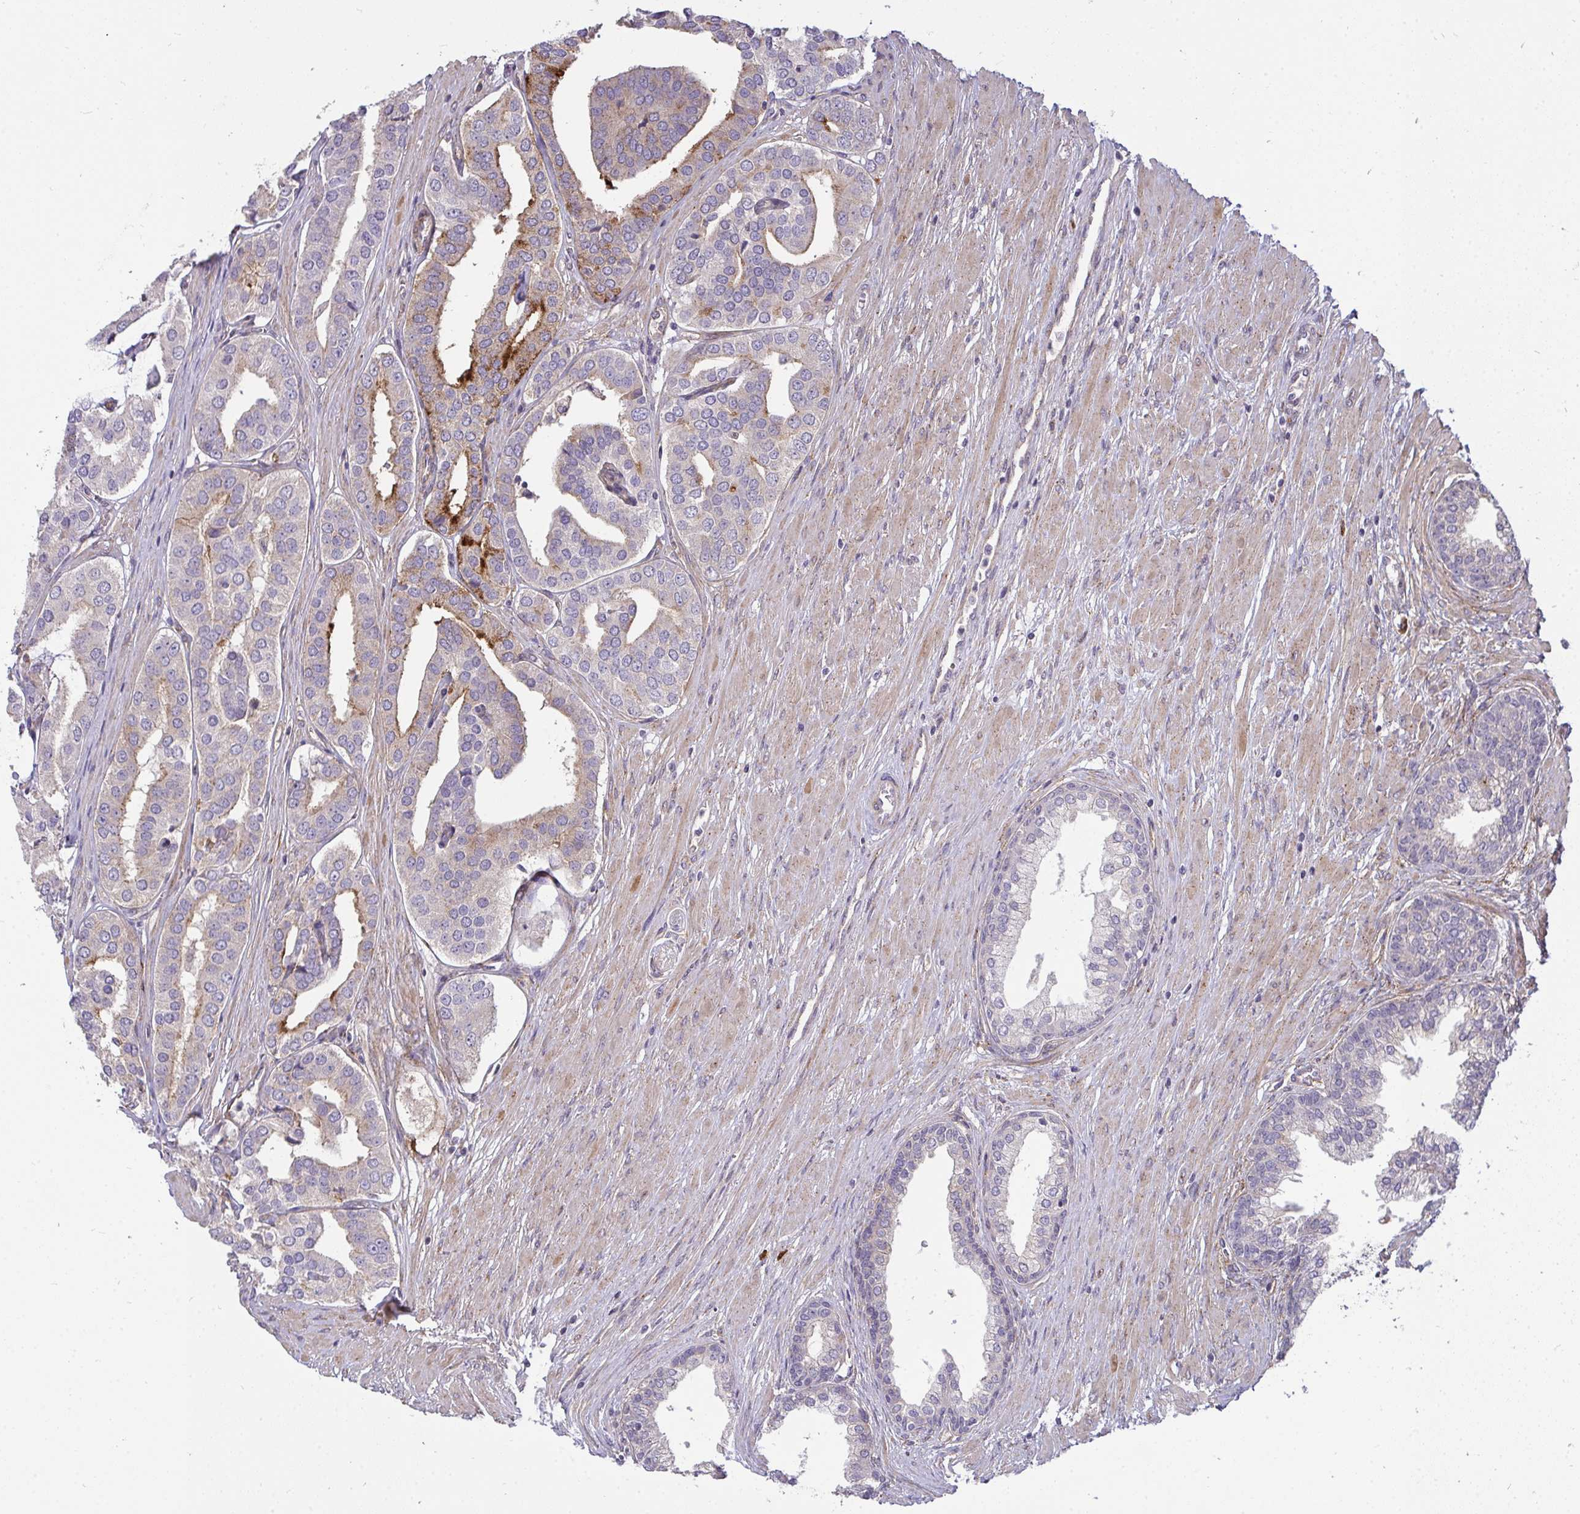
{"staining": {"intensity": "moderate", "quantity": "<25%", "location": "cytoplasmic/membranous"}, "tissue": "prostate cancer", "cell_type": "Tumor cells", "image_type": "cancer", "snomed": [{"axis": "morphology", "description": "Adenocarcinoma, High grade"}, {"axis": "topography", "description": "Prostate"}], "caption": "Immunohistochemistry (IHC) histopathology image of human prostate cancer stained for a protein (brown), which reveals low levels of moderate cytoplasmic/membranous staining in about <25% of tumor cells.", "gene": "SH2D1B", "patient": {"sex": "male", "age": 58}}